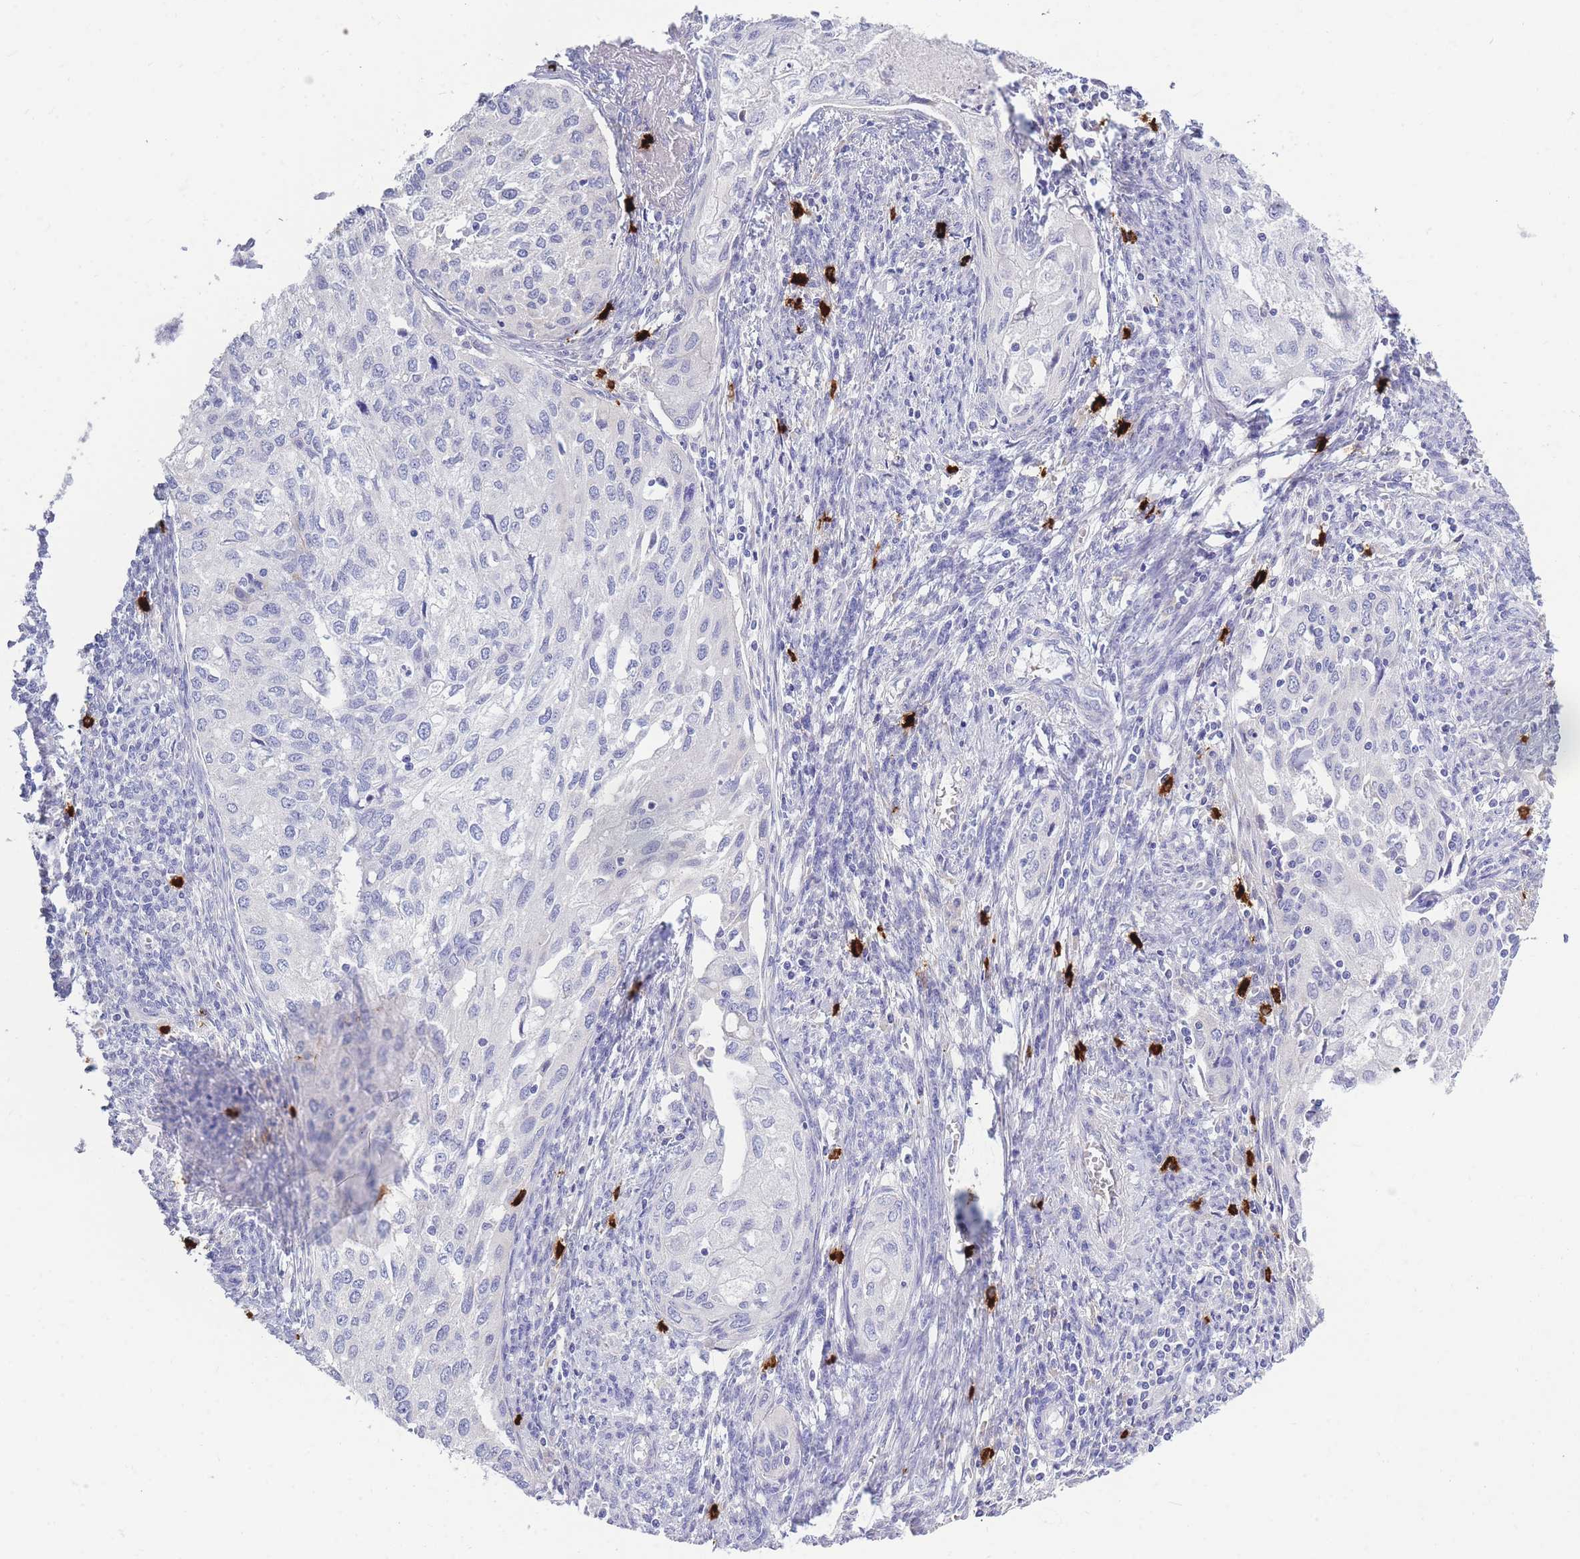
{"staining": {"intensity": "negative", "quantity": "none", "location": "none"}, "tissue": "cervical cancer", "cell_type": "Tumor cells", "image_type": "cancer", "snomed": [{"axis": "morphology", "description": "Squamous cell carcinoma, NOS"}, {"axis": "topography", "description": "Cervix"}], "caption": "An image of cervical cancer stained for a protein exhibits no brown staining in tumor cells. (Stains: DAB (3,3'-diaminobenzidine) immunohistochemistry (IHC) with hematoxylin counter stain, Microscopy: brightfield microscopy at high magnification).", "gene": "TPSD1", "patient": {"sex": "female", "age": 67}}